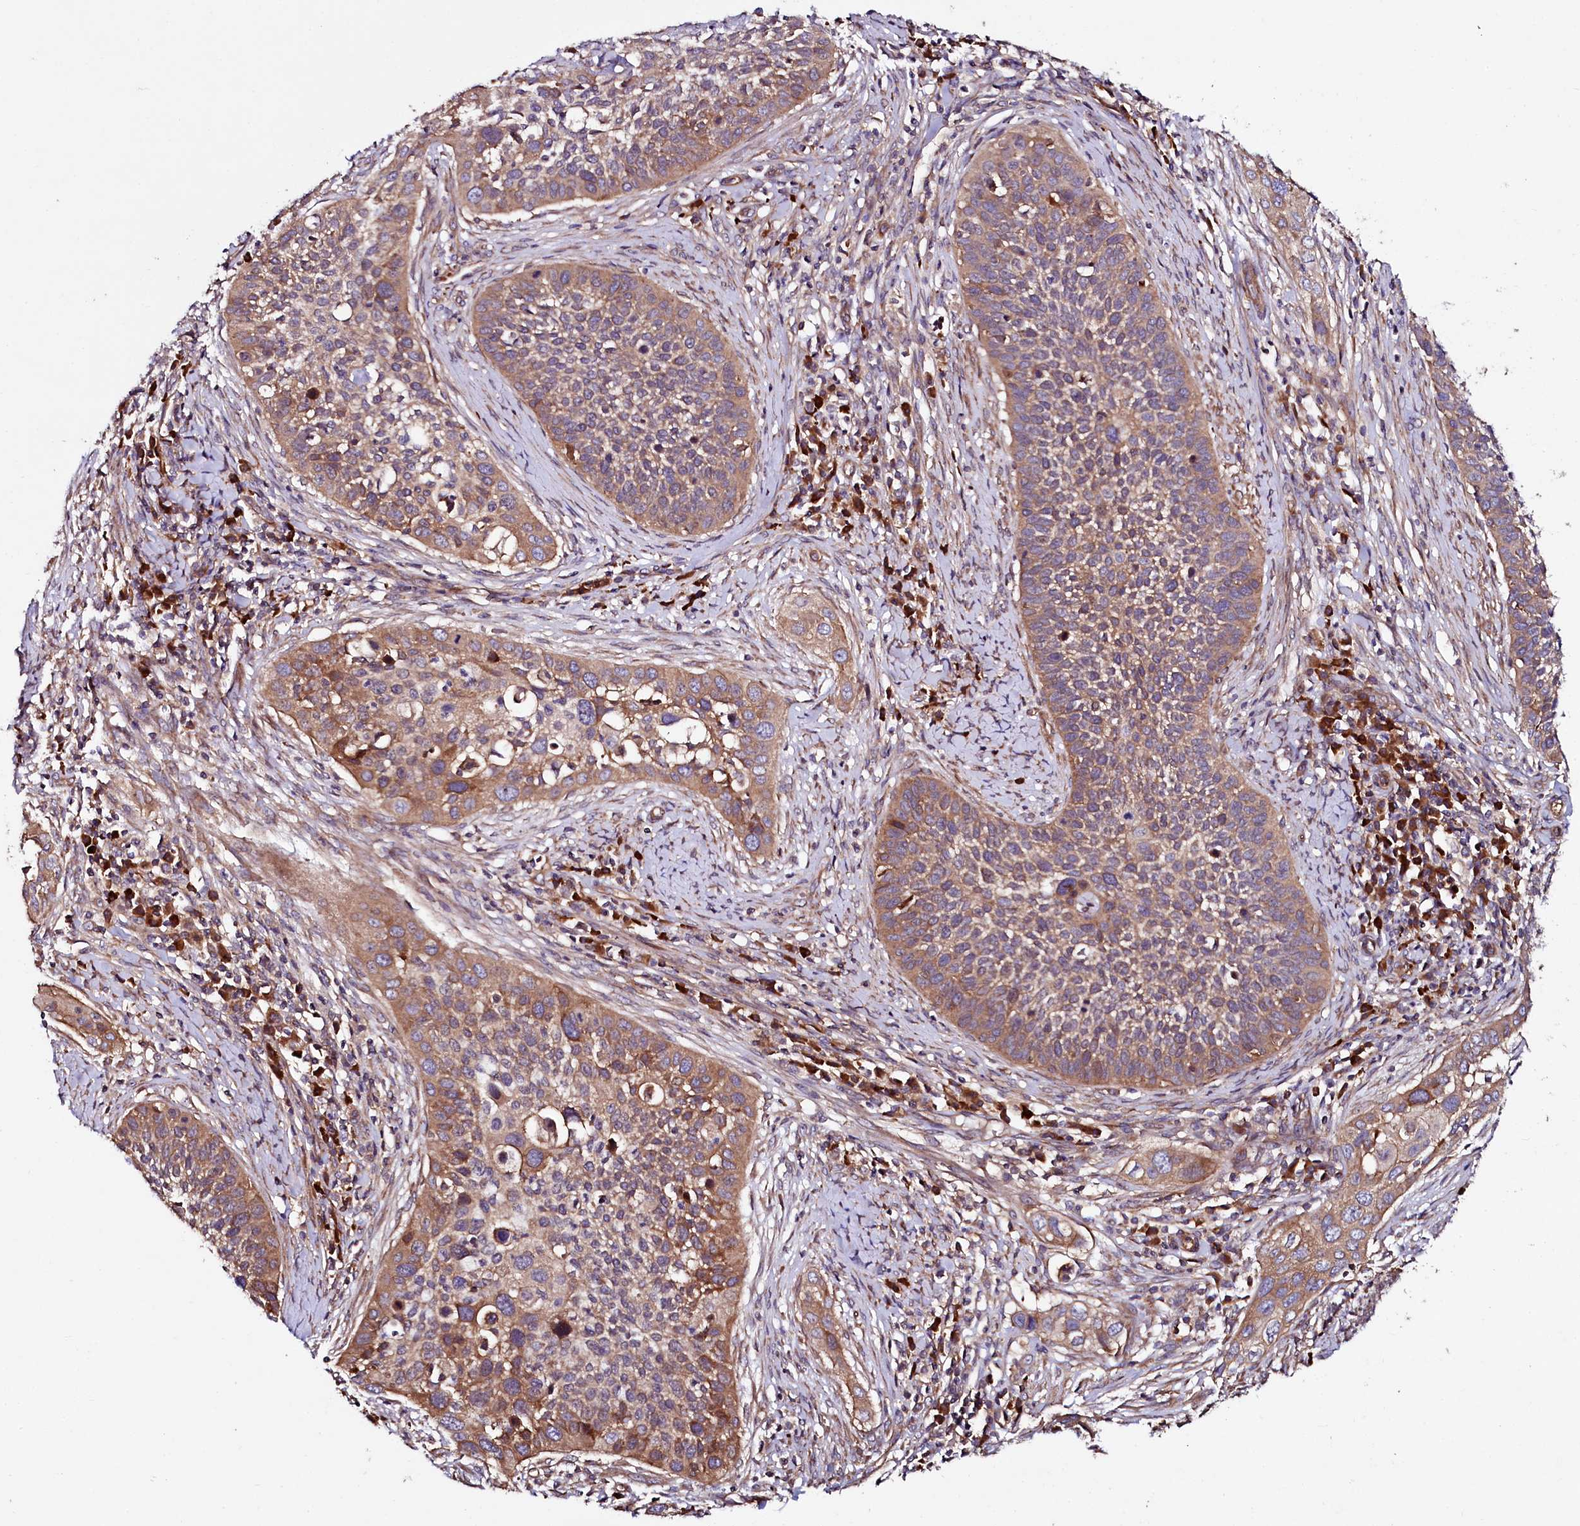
{"staining": {"intensity": "moderate", "quantity": ">75%", "location": "cytoplasmic/membranous"}, "tissue": "cervical cancer", "cell_type": "Tumor cells", "image_type": "cancer", "snomed": [{"axis": "morphology", "description": "Squamous cell carcinoma, NOS"}, {"axis": "topography", "description": "Cervix"}], "caption": "An immunohistochemistry (IHC) histopathology image of neoplastic tissue is shown. Protein staining in brown shows moderate cytoplasmic/membranous positivity in cervical squamous cell carcinoma within tumor cells.", "gene": "USPL1", "patient": {"sex": "female", "age": 34}}